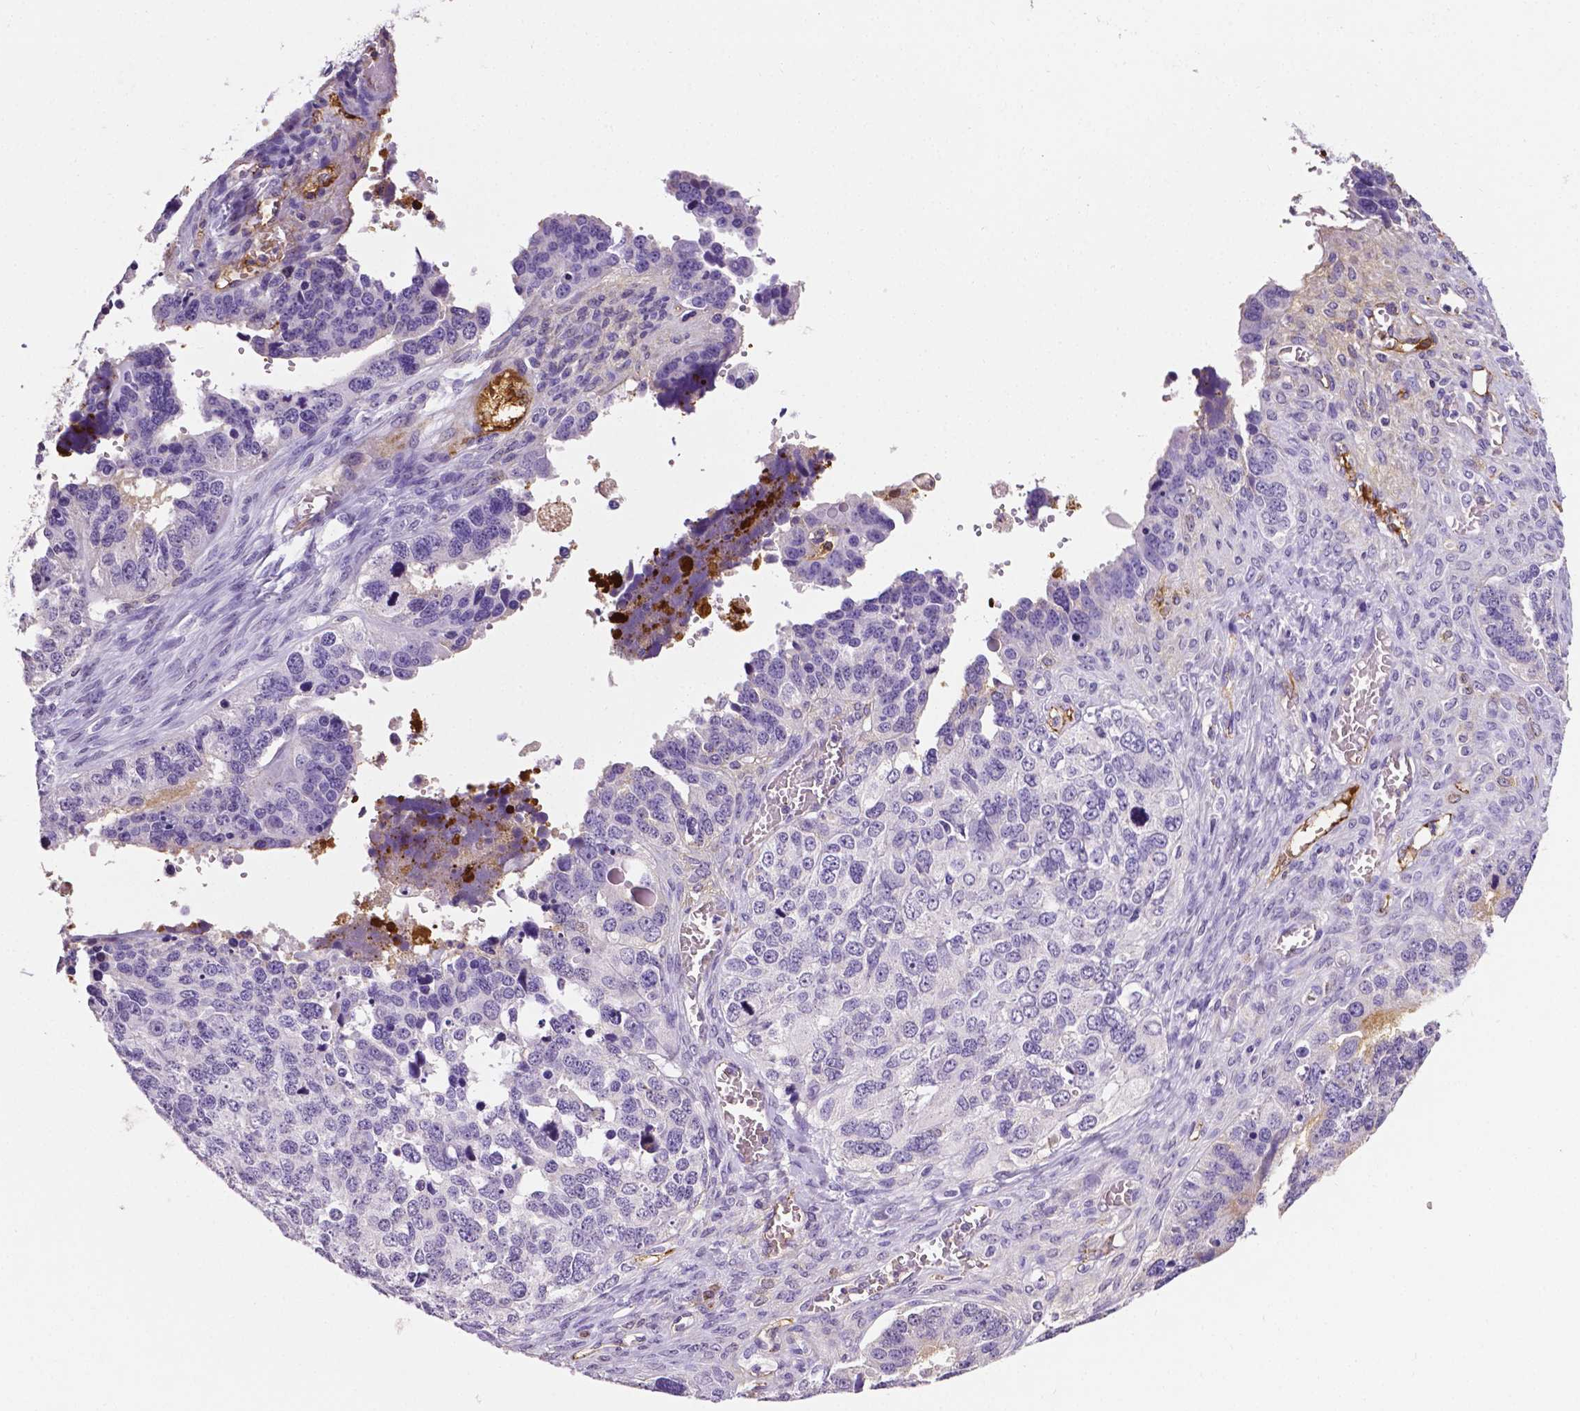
{"staining": {"intensity": "negative", "quantity": "none", "location": "none"}, "tissue": "ovarian cancer", "cell_type": "Tumor cells", "image_type": "cancer", "snomed": [{"axis": "morphology", "description": "Cystadenocarcinoma, serous, NOS"}, {"axis": "topography", "description": "Ovary"}], "caption": "The IHC photomicrograph has no significant expression in tumor cells of ovarian cancer (serous cystadenocarcinoma) tissue. The staining is performed using DAB (3,3'-diaminobenzidine) brown chromogen with nuclei counter-stained in using hematoxylin.", "gene": "APOE", "patient": {"sex": "female", "age": 76}}